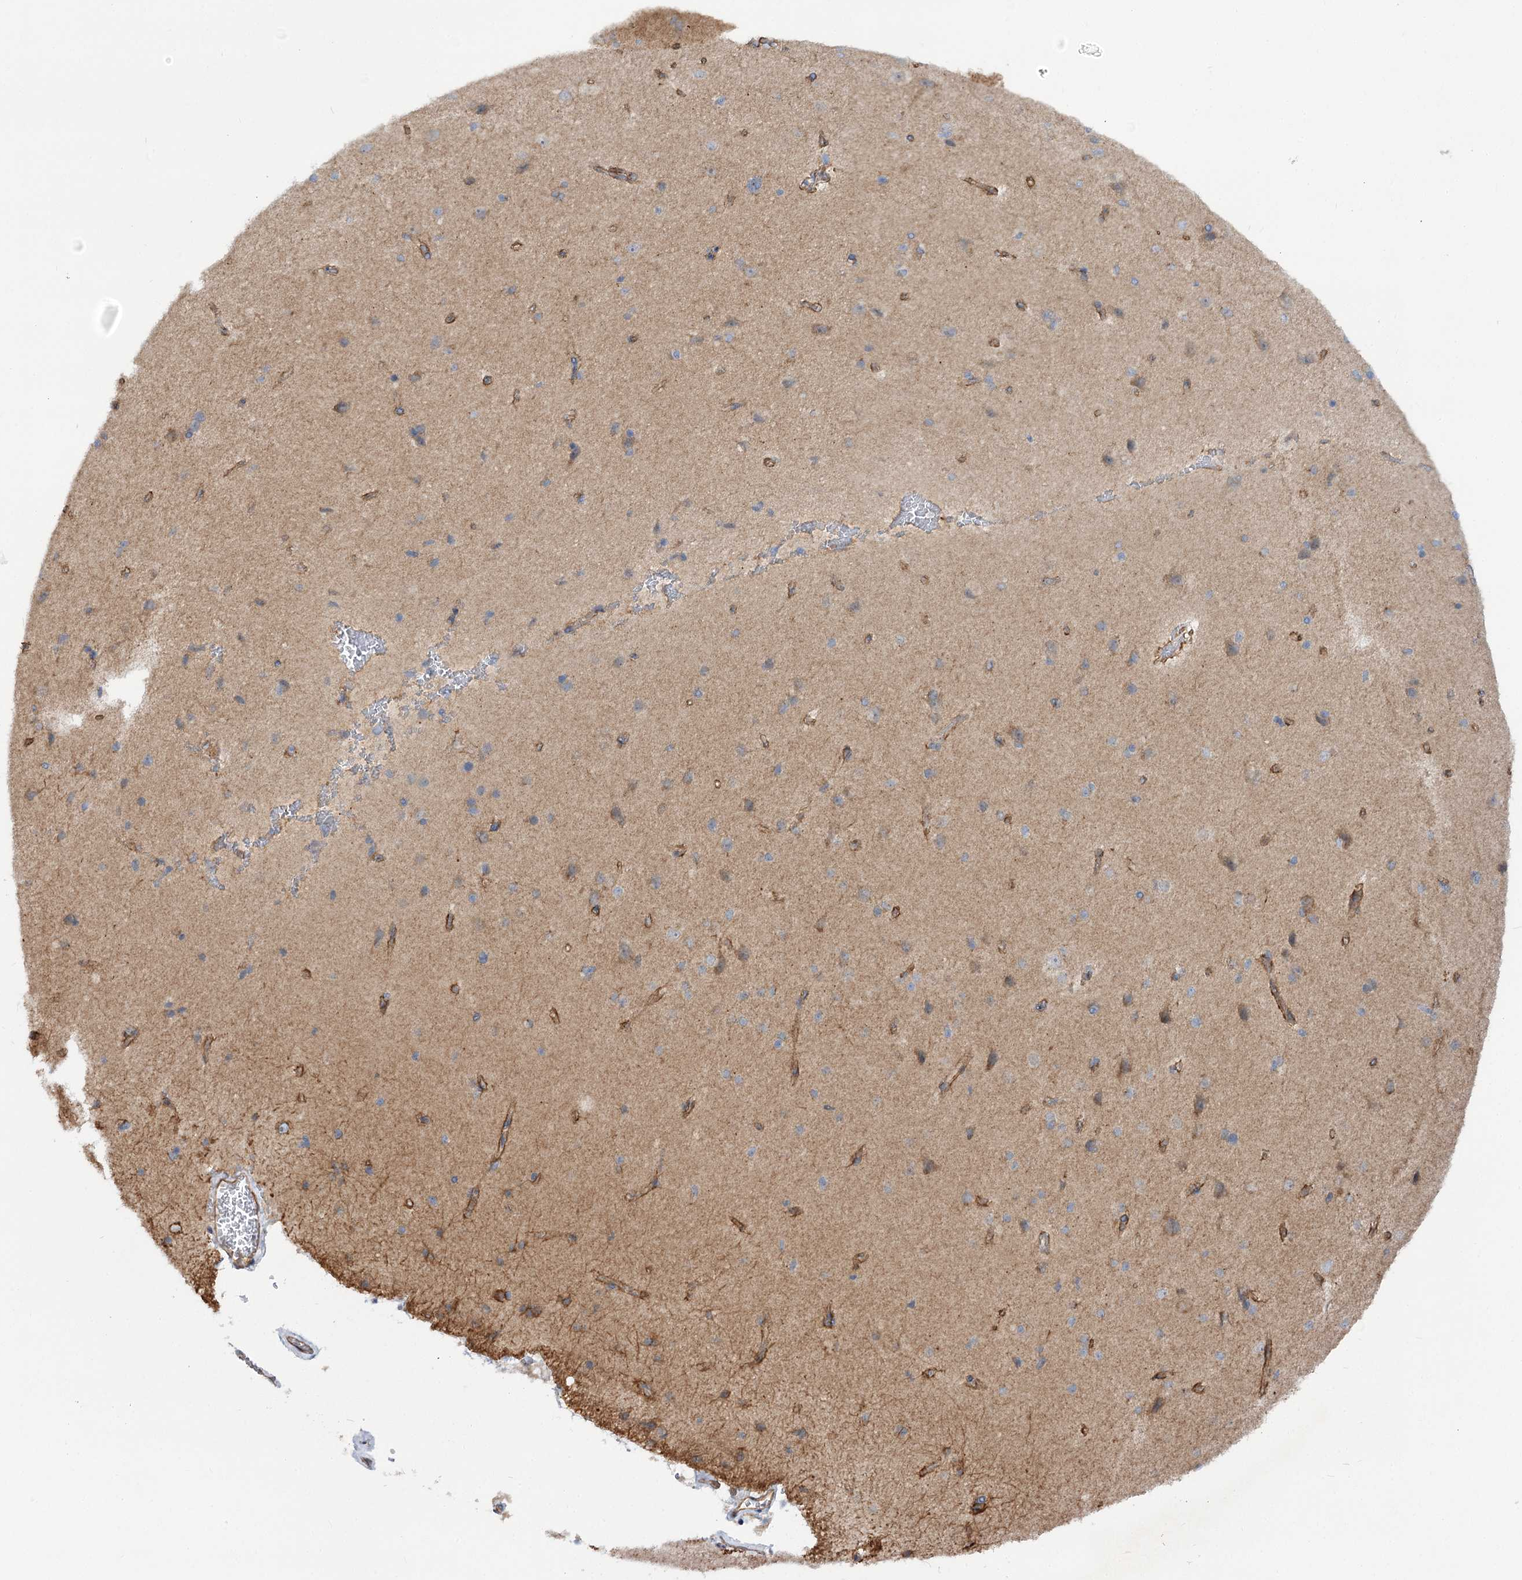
{"staining": {"intensity": "moderate", "quantity": ">75%", "location": "cytoplasmic/membranous"}, "tissue": "cerebral cortex", "cell_type": "Endothelial cells", "image_type": "normal", "snomed": [{"axis": "morphology", "description": "Normal tissue, NOS"}, {"axis": "topography", "description": "Cerebral cortex"}], "caption": "Protein staining by immunohistochemistry exhibits moderate cytoplasmic/membranous staining in approximately >75% of endothelial cells in normal cerebral cortex.", "gene": "SH3BP5L", "patient": {"sex": "male", "age": 62}}